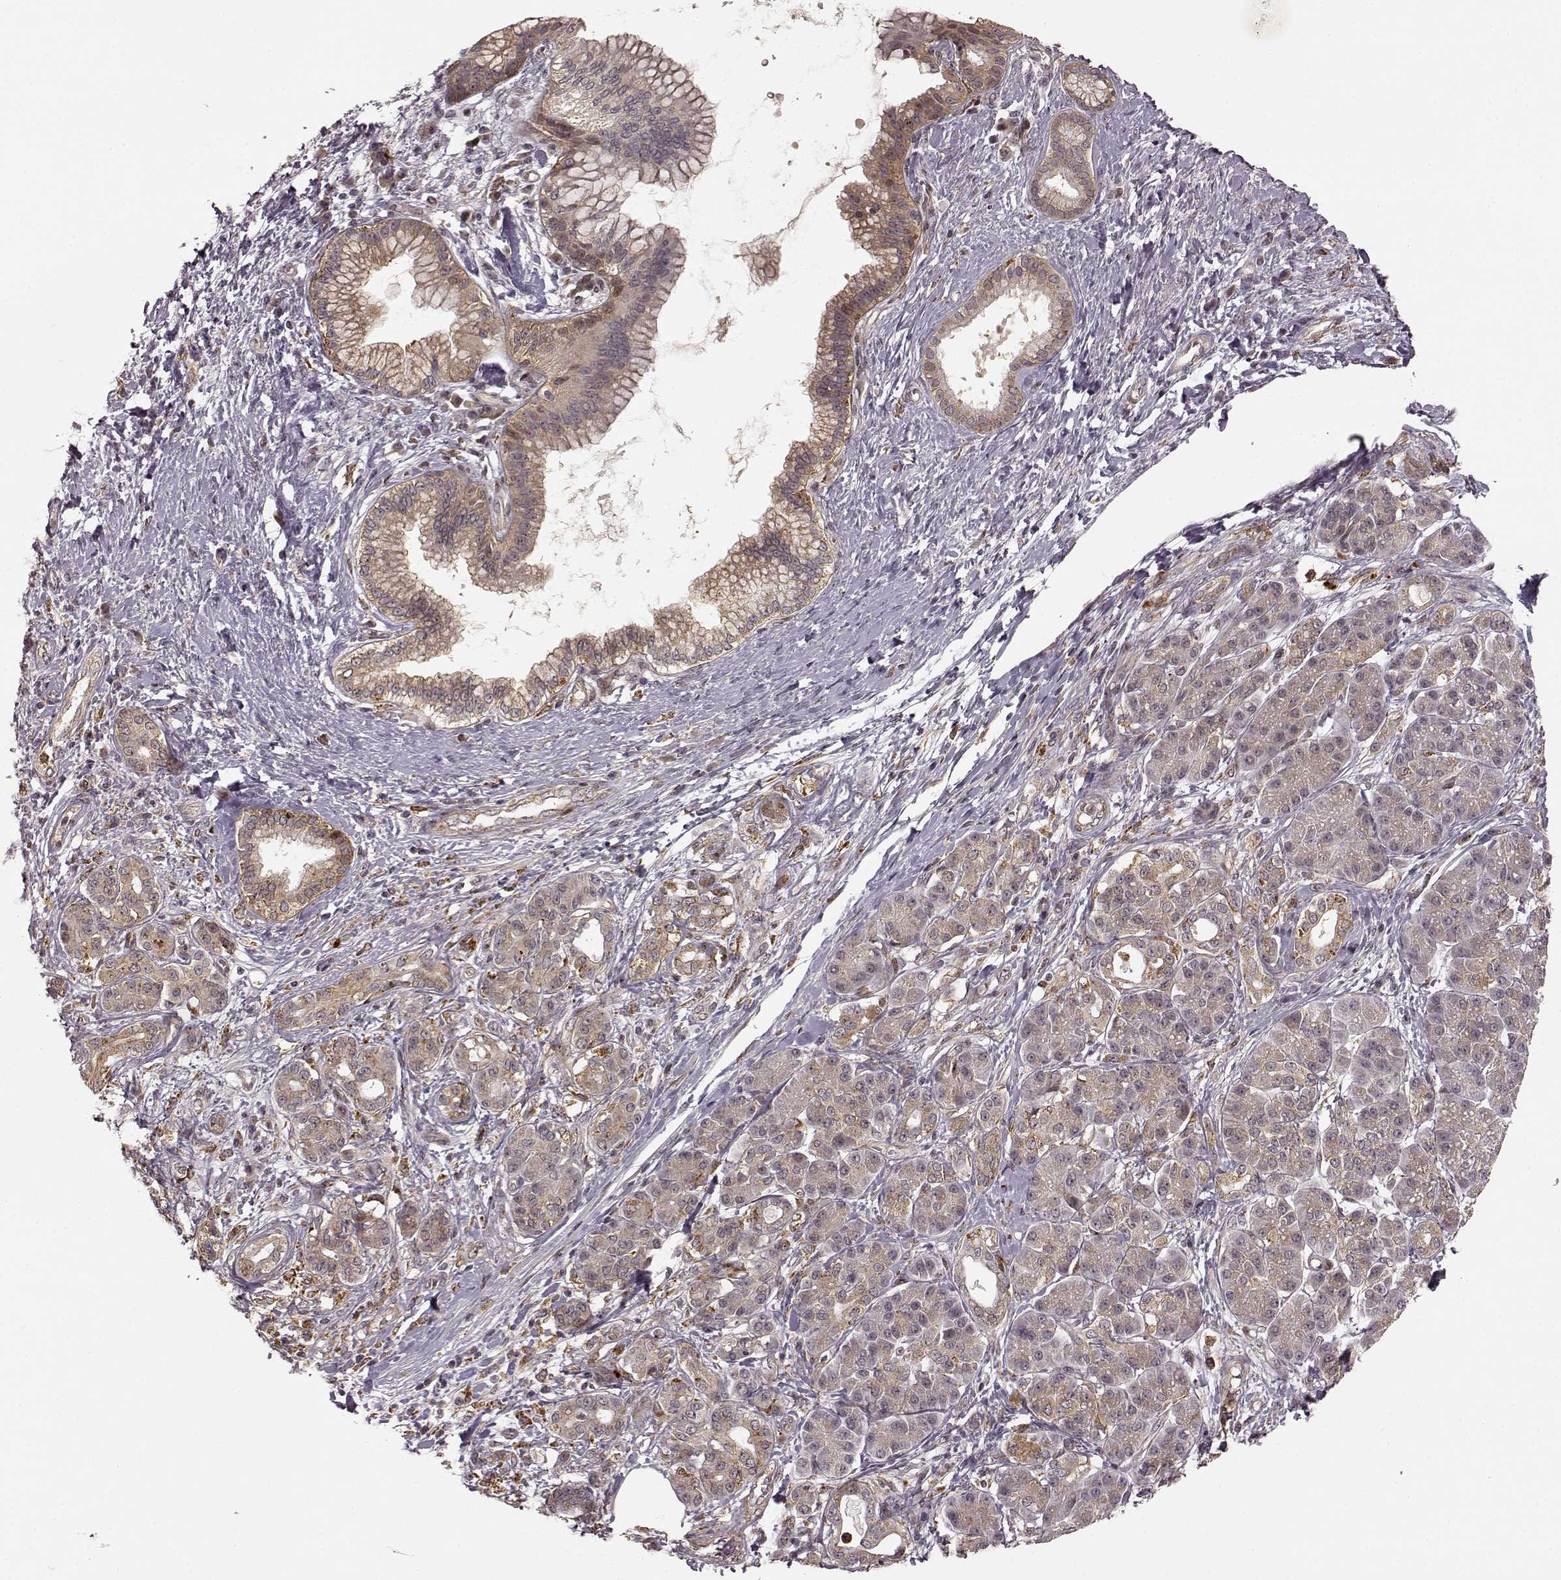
{"staining": {"intensity": "moderate", "quantity": ">75%", "location": "cytoplasmic/membranous"}, "tissue": "pancreatic cancer", "cell_type": "Tumor cells", "image_type": "cancer", "snomed": [{"axis": "morphology", "description": "Adenocarcinoma, NOS"}, {"axis": "topography", "description": "Pancreas"}], "caption": "Protein analysis of pancreatic cancer (adenocarcinoma) tissue exhibits moderate cytoplasmic/membranous positivity in about >75% of tumor cells.", "gene": "SLC12A9", "patient": {"sex": "female", "age": 73}}